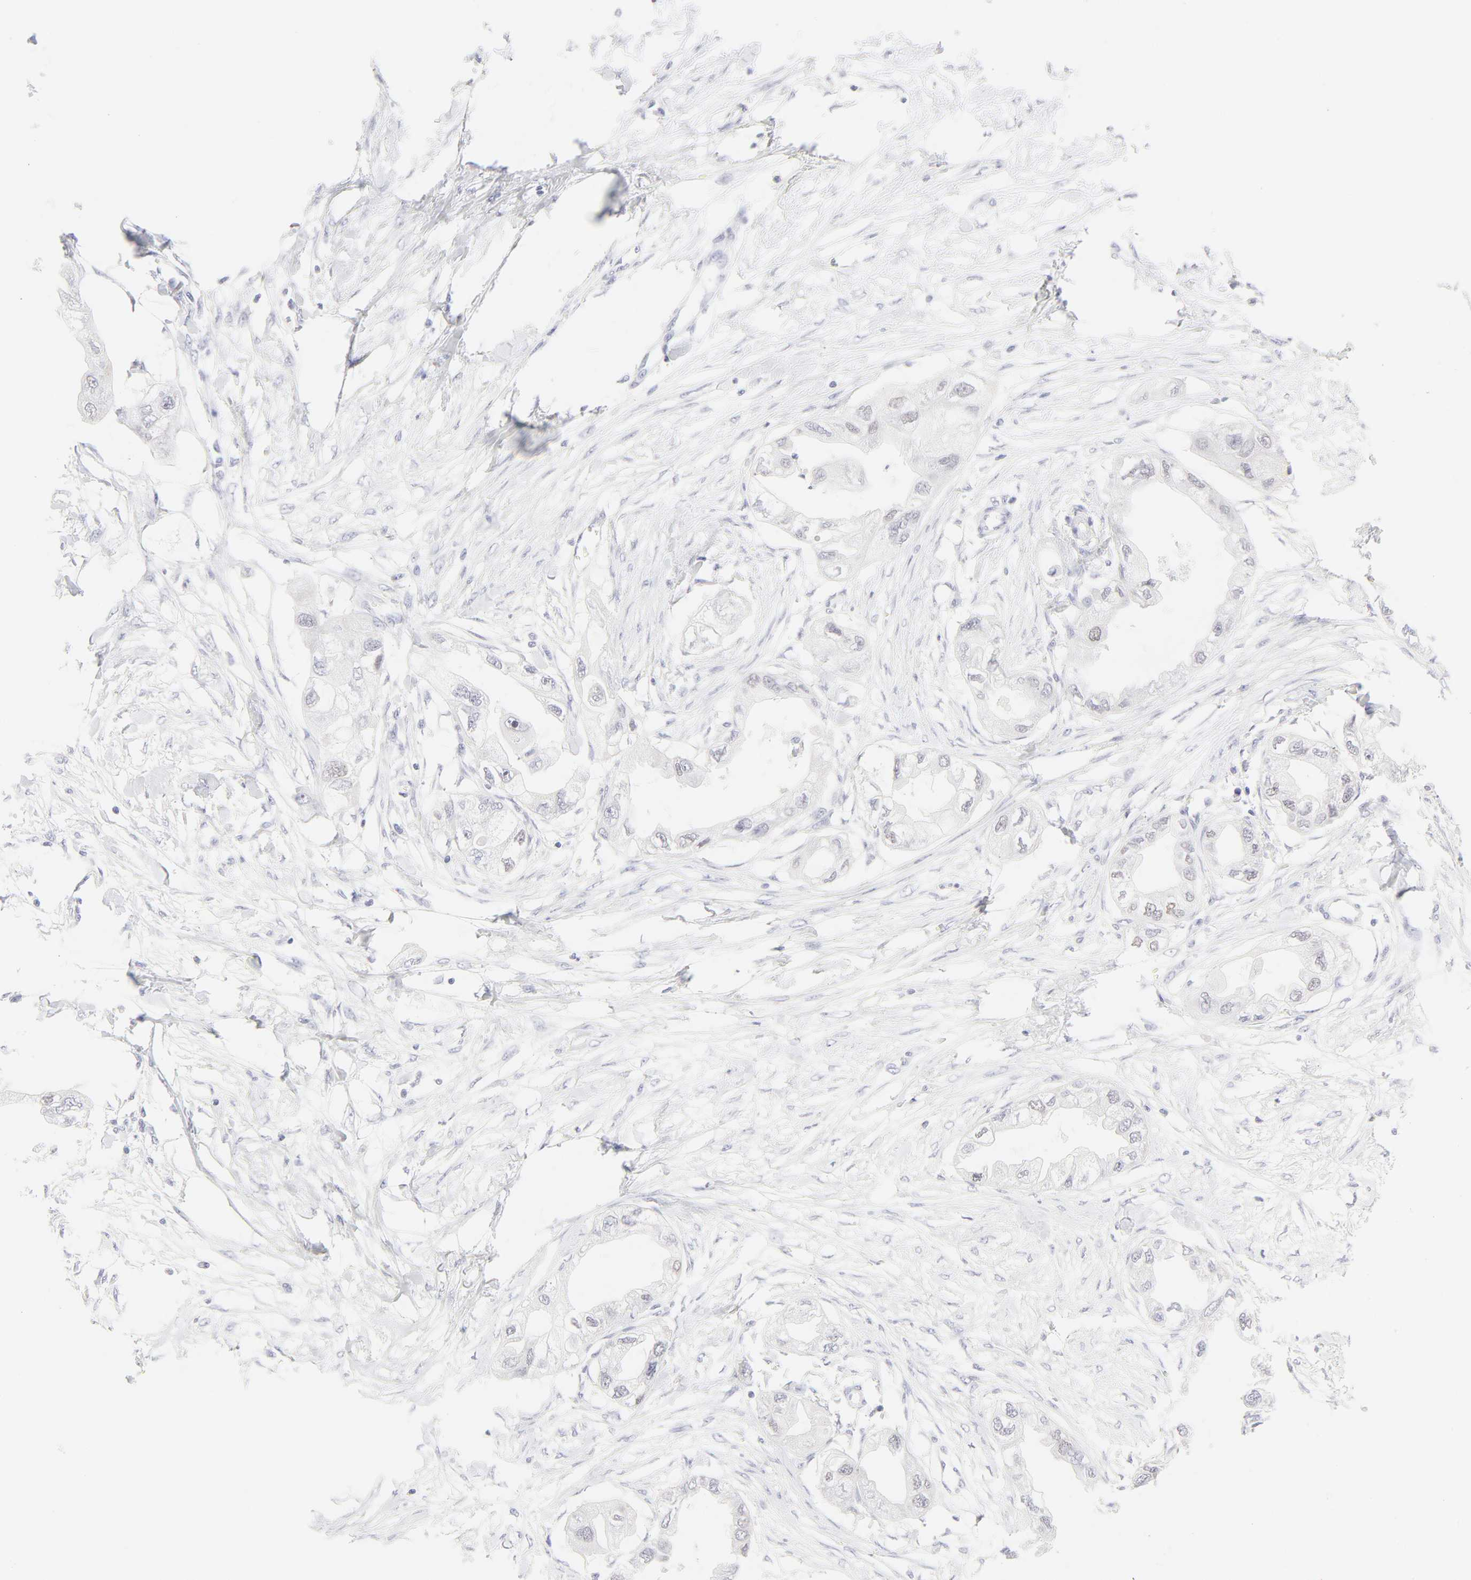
{"staining": {"intensity": "negative", "quantity": "none", "location": "none"}, "tissue": "endometrial cancer", "cell_type": "Tumor cells", "image_type": "cancer", "snomed": [{"axis": "morphology", "description": "Adenocarcinoma, NOS"}, {"axis": "topography", "description": "Endometrium"}], "caption": "Immunohistochemistry photomicrograph of human endometrial cancer stained for a protein (brown), which demonstrates no staining in tumor cells.", "gene": "ELF3", "patient": {"sex": "female", "age": 67}}